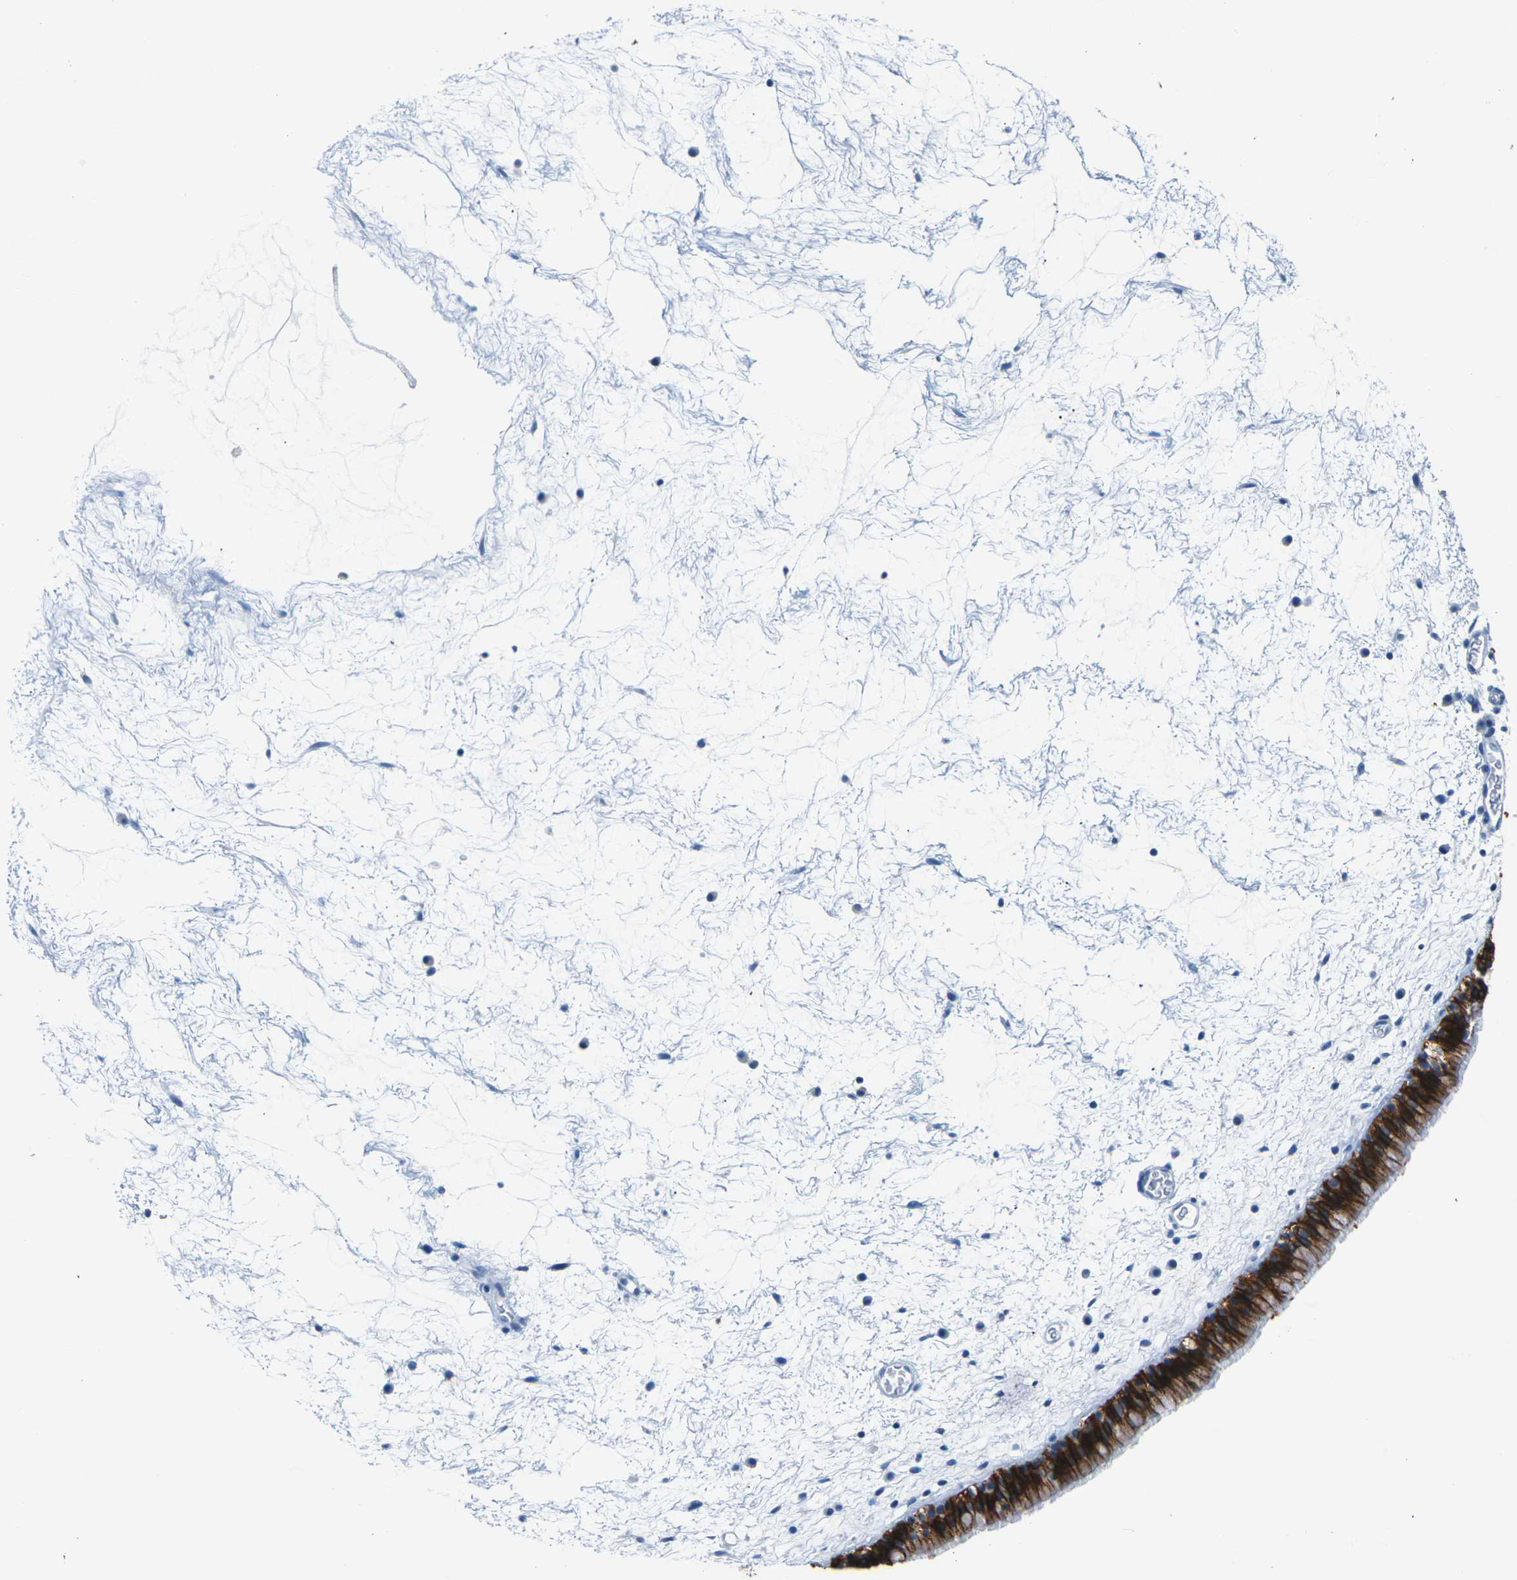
{"staining": {"intensity": "strong", "quantity": ">75%", "location": "cytoplasmic/membranous"}, "tissue": "nasopharynx", "cell_type": "Respiratory epithelial cells", "image_type": "normal", "snomed": [{"axis": "morphology", "description": "Normal tissue, NOS"}, {"axis": "morphology", "description": "Inflammation, NOS"}, {"axis": "topography", "description": "Nasopharynx"}], "caption": "High-power microscopy captured an IHC photomicrograph of benign nasopharynx, revealing strong cytoplasmic/membranous positivity in approximately >75% of respiratory epithelial cells. (IHC, brightfield microscopy, high magnification).", "gene": "CLDN7", "patient": {"sex": "male", "age": 48}}